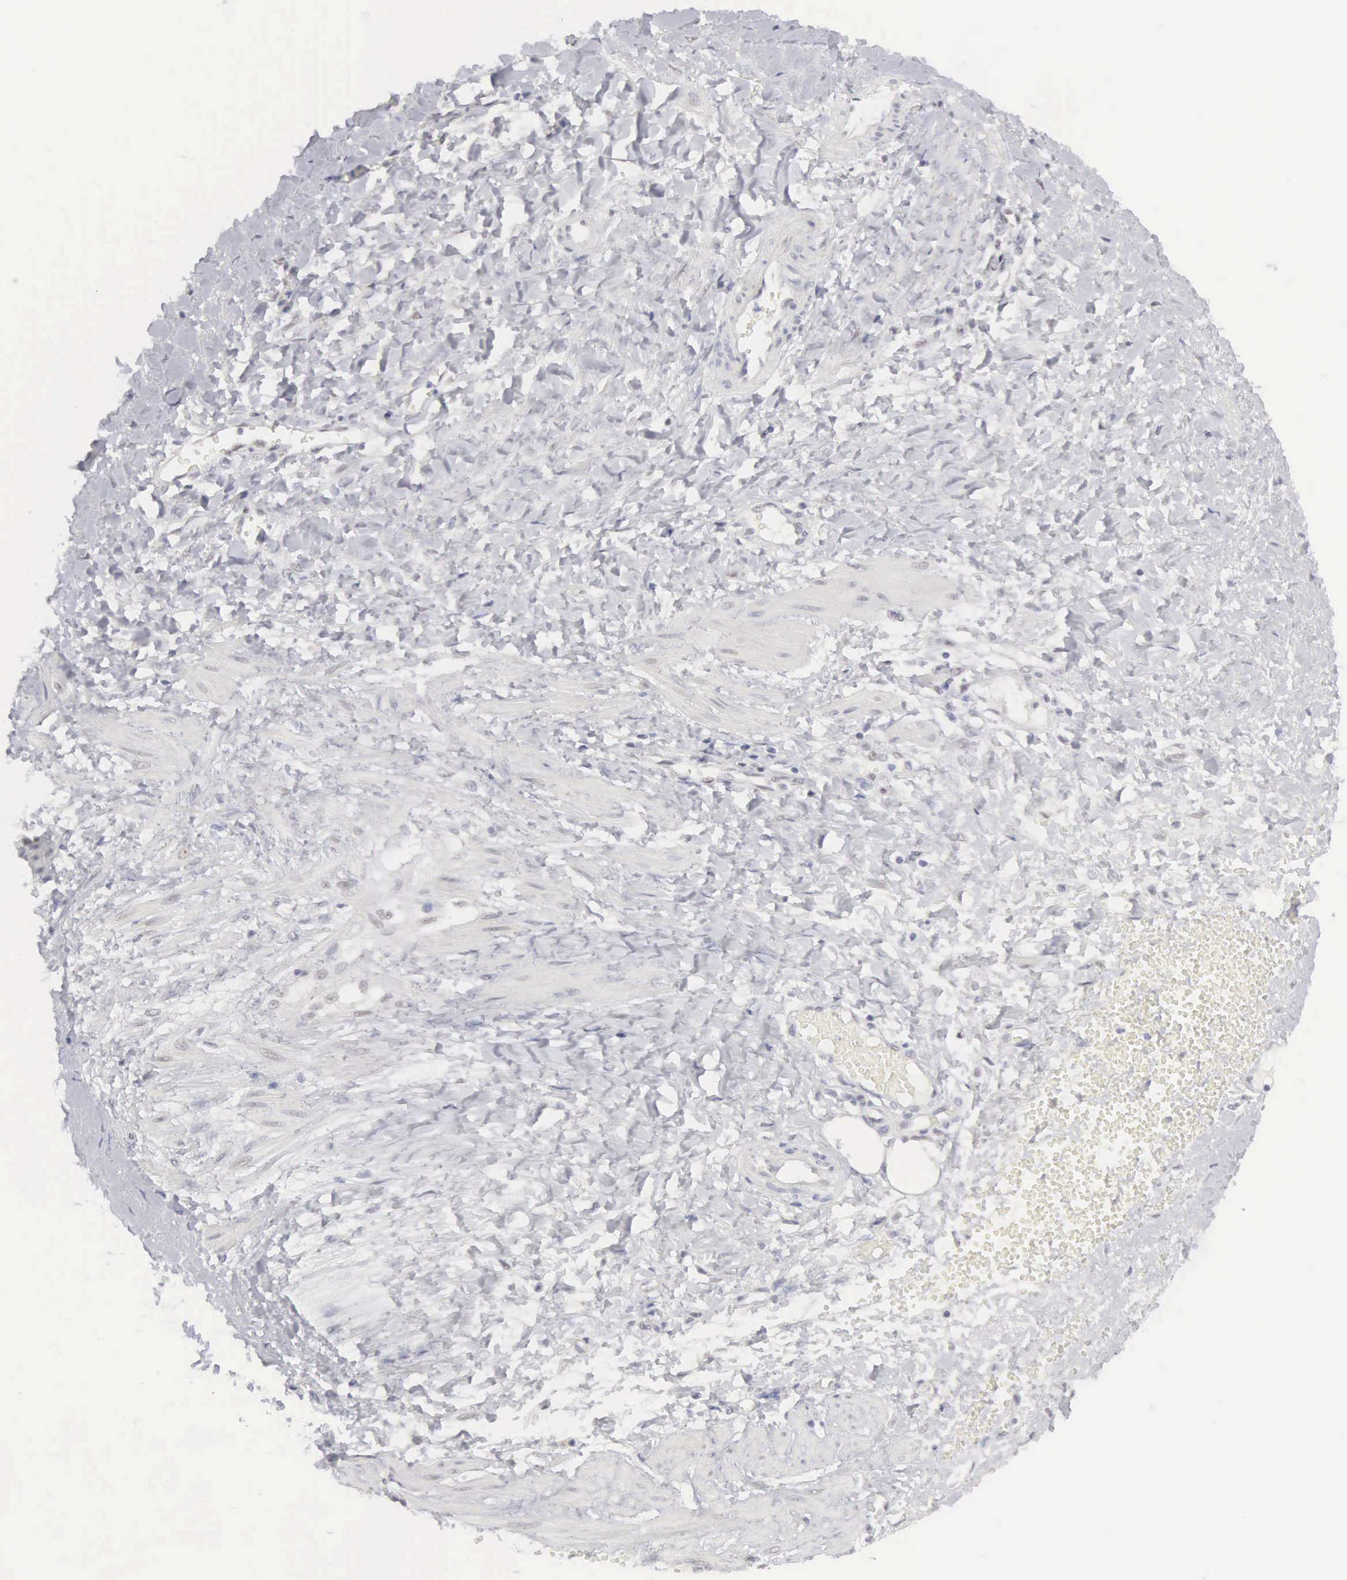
{"staining": {"intensity": "negative", "quantity": "none", "location": "none"}, "tissue": "smooth muscle", "cell_type": "Smooth muscle cells", "image_type": "normal", "snomed": [{"axis": "morphology", "description": "Normal tissue, NOS"}, {"axis": "topography", "description": "Uterus"}], "caption": "The immunohistochemistry (IHC) photomicrograph has no significant positivity in smooth muscle cells of smooth muscle. (DAB (3,3'-diaminobenzidine) IHC visualized using brightfield microscopy, high magnification).", "gene": "MNAT1", "patient": {"sex": "female", "age": 56}}